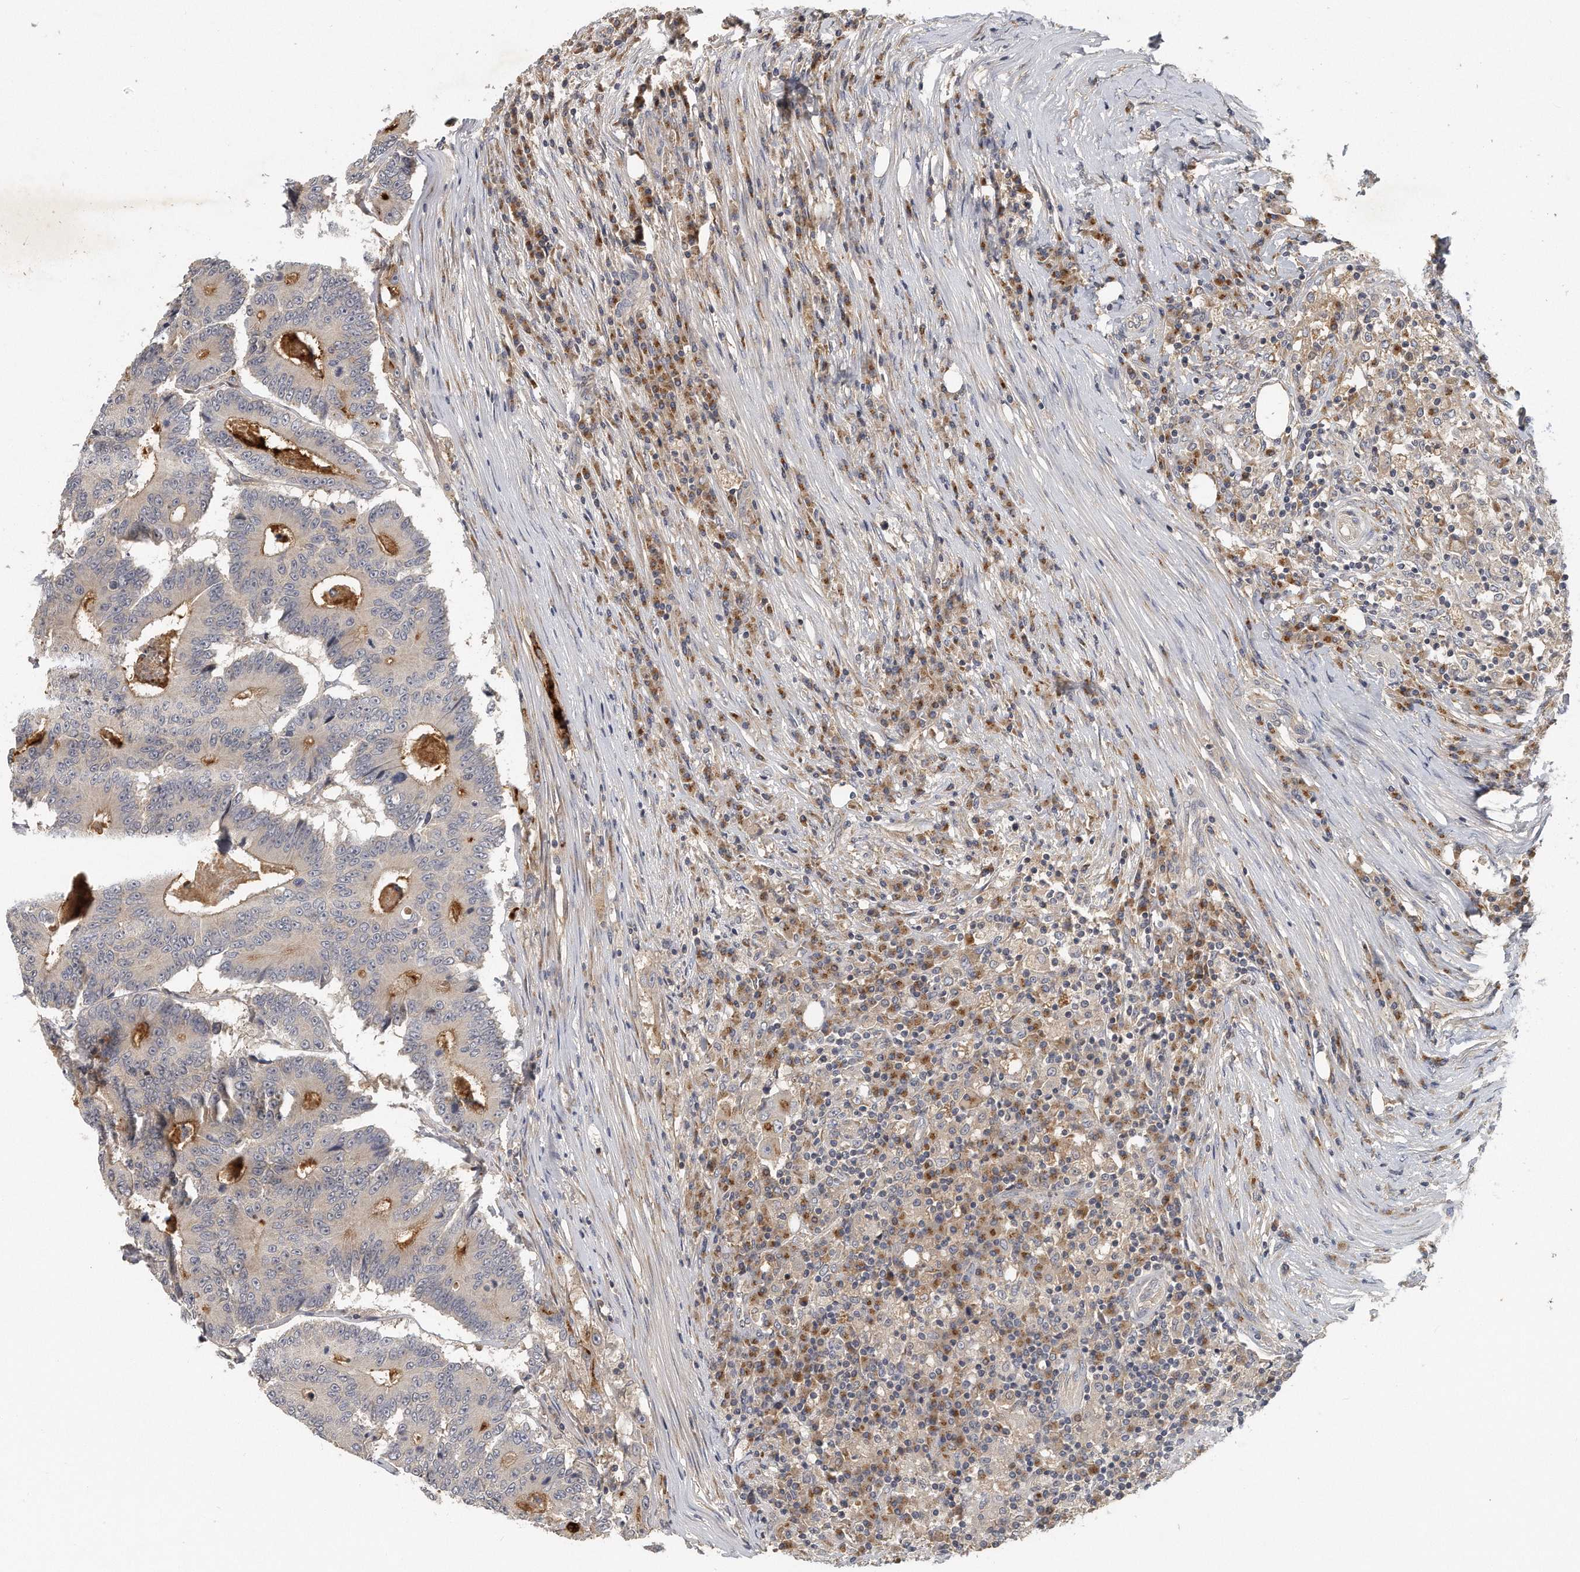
{"staining": {"intensity": "moderate", "quantity": "<25%", "location": "cytoplasmic/membranous"}, "tissue": "colorectal cancer", "cell_type": "Tumor cells", "image_type": "cancer", "snomed": [{"axis": "morphology", "description": "Adenocarcinoma, NOS"}, {"axis": "topography", "description": "Colon"}], "caption": "Moderate cytoplasmic/membranous protein expression is identified in about <25% of tumor cells in colorectal cancer. (Brightfield microscopy of DAB IHC at high magnification).", "gene": "TRAPPC14", "patient": {"sex": "male", "age": 83}}